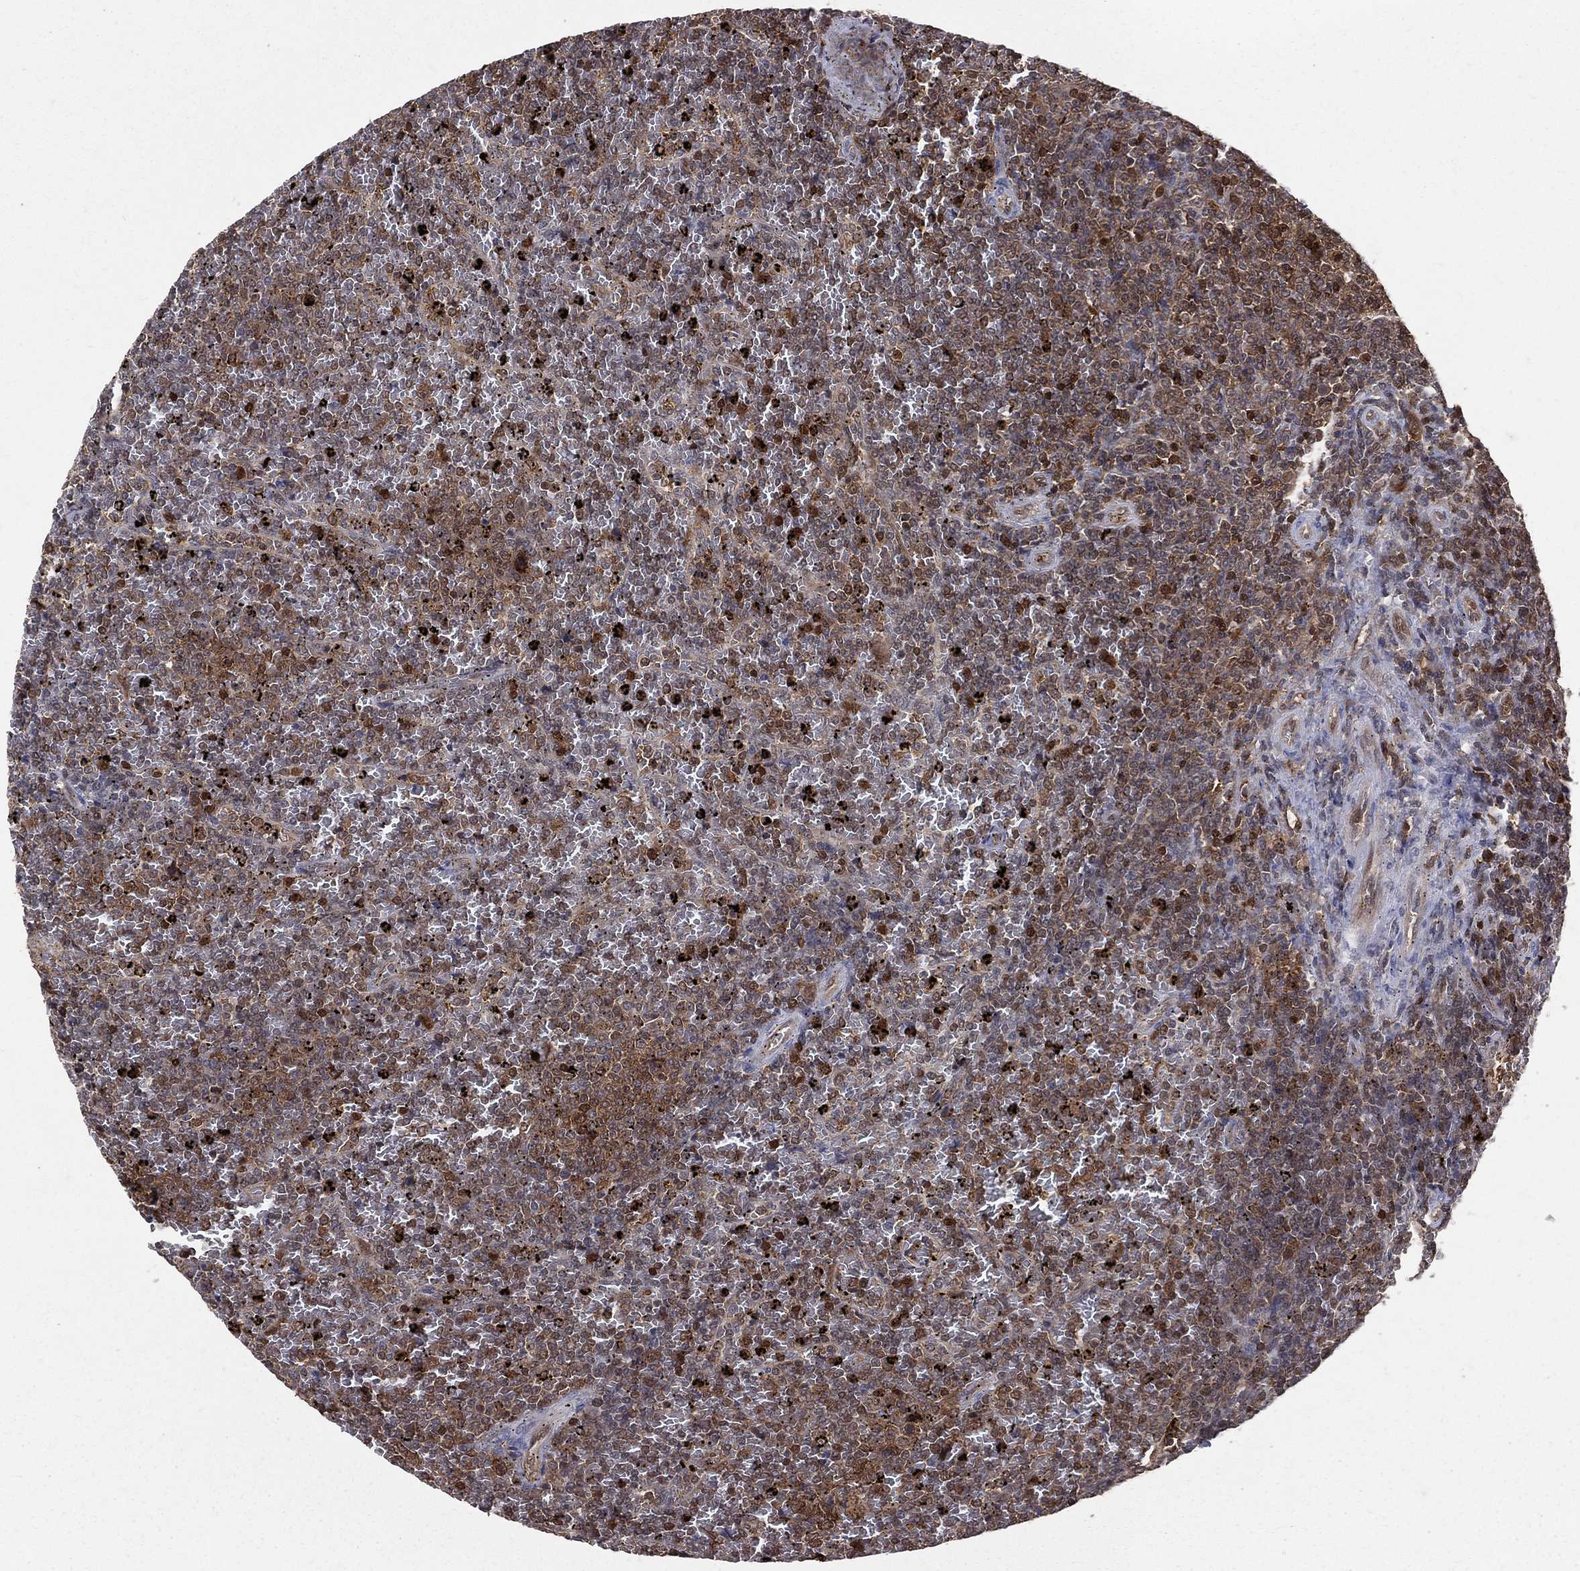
{"staining": {"intensity": "moderate", "quantity": "25%-75%", "location": "cytoplasmic/membranous,nuclear"}, "tissue": "lymphoma", "cell_type": "Tumor cells", "image_type": "cancer", "snomed": [{"axis": "morphology", "description": "Malignant lymphoma, non-Hodgkin's type, Low grade"}, {"axis": "topography", "description": "Spleen"}], "caption": "About 25%-75% of tumor cells in lymphoma demonstrate moderate cytoplasmic/membranous and nuclear protein expression as visualized by brown immunohistochemical staining.", "gene": "ENO1", "patient": {"sex": "female", "age": 77}}